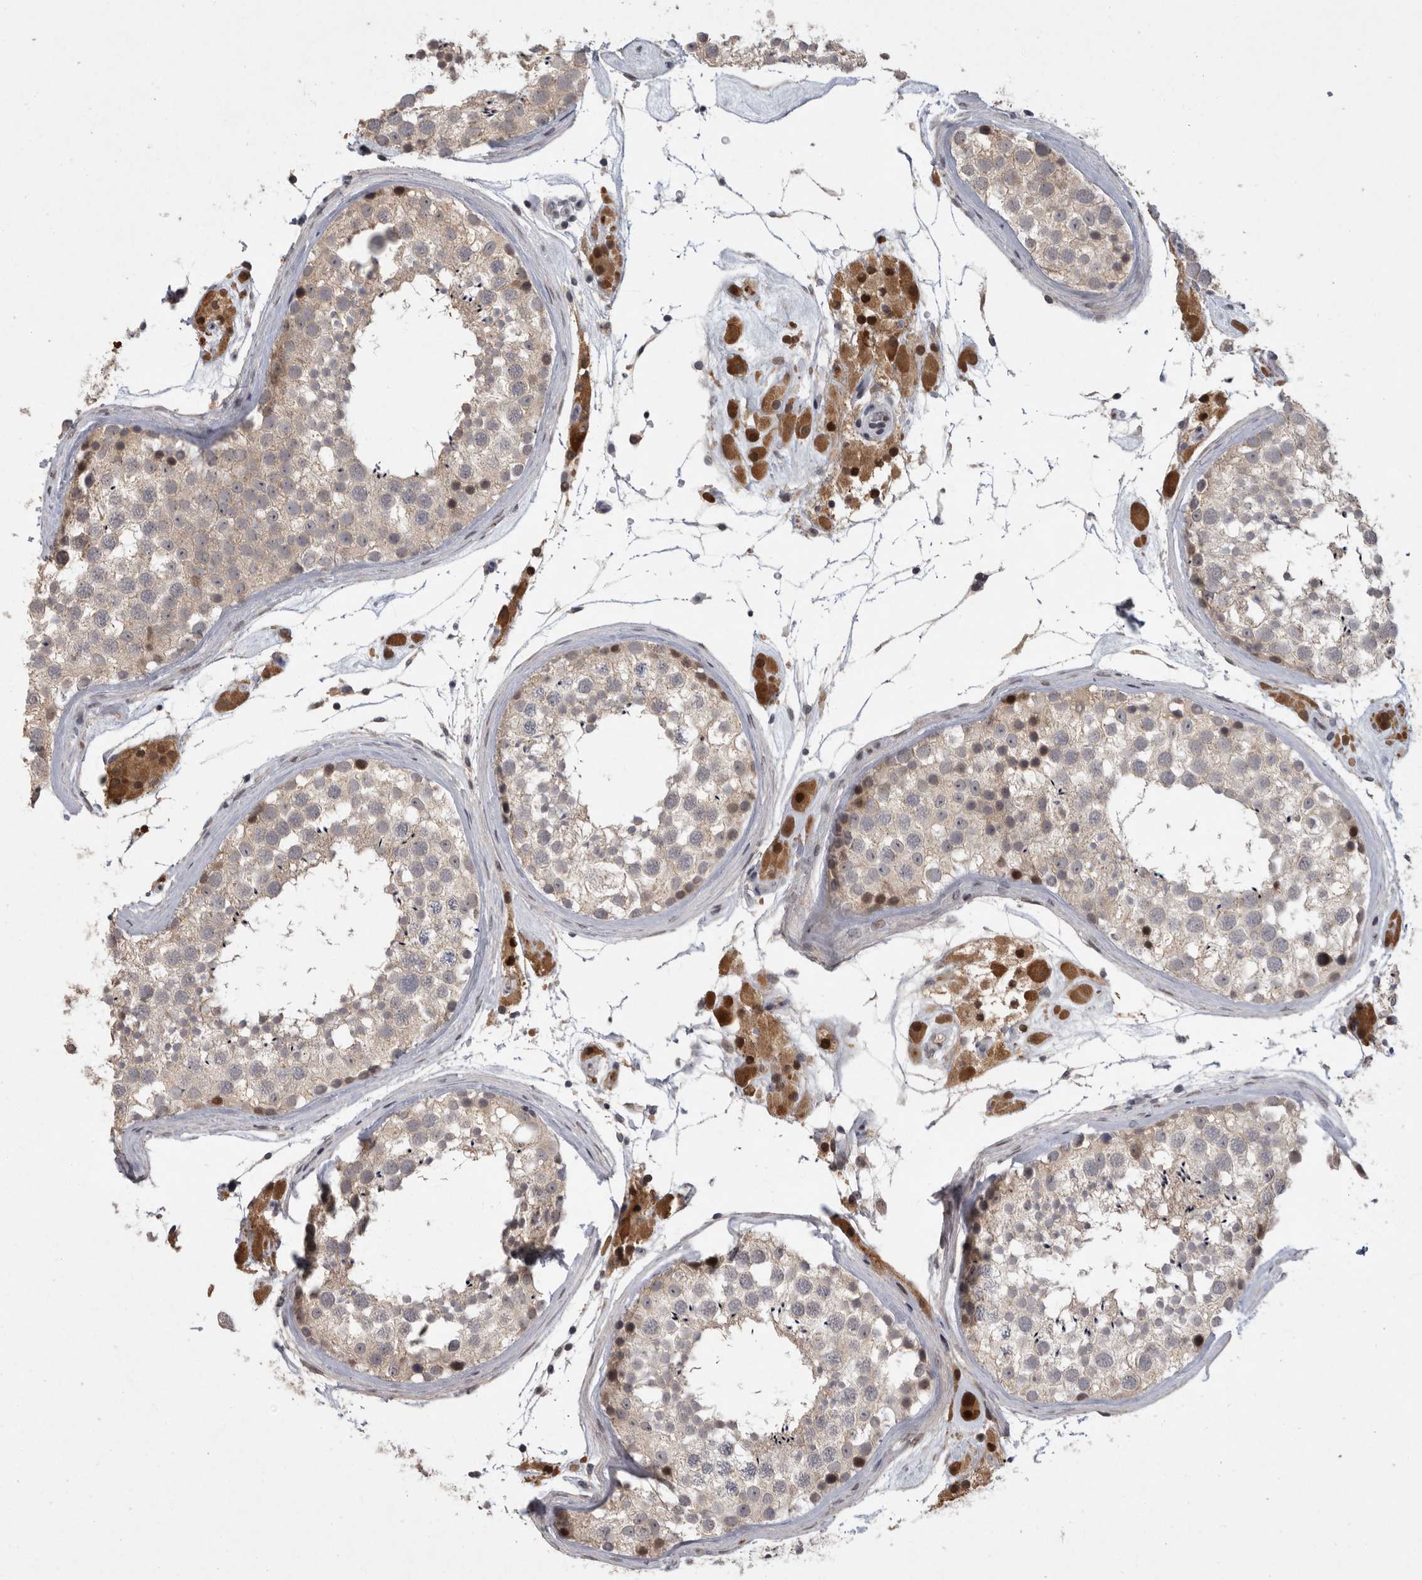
{"staining": {"intensity": "weak", "quantity": "<25%", "location": "cytoplasmic/membranous,nuclear"}, "tissue": "testis", "cell_type": "Cells in seminiferous ducts", "image_type": "normal", "snomed": [{"axis": "morphology", "description": "Normal tissue, NOS"}, {"axis": "topography", "description": "Testis"}], "caption": "Micrograph shows no protein expression in cells in seminiferous ducts of benign testis. (DAB immunohistochemistry (IHC) visualized using brightfield microscopy, high magnification).", "gene": "MAN2A1", "patient": {"sex": "male", "age": 46}}